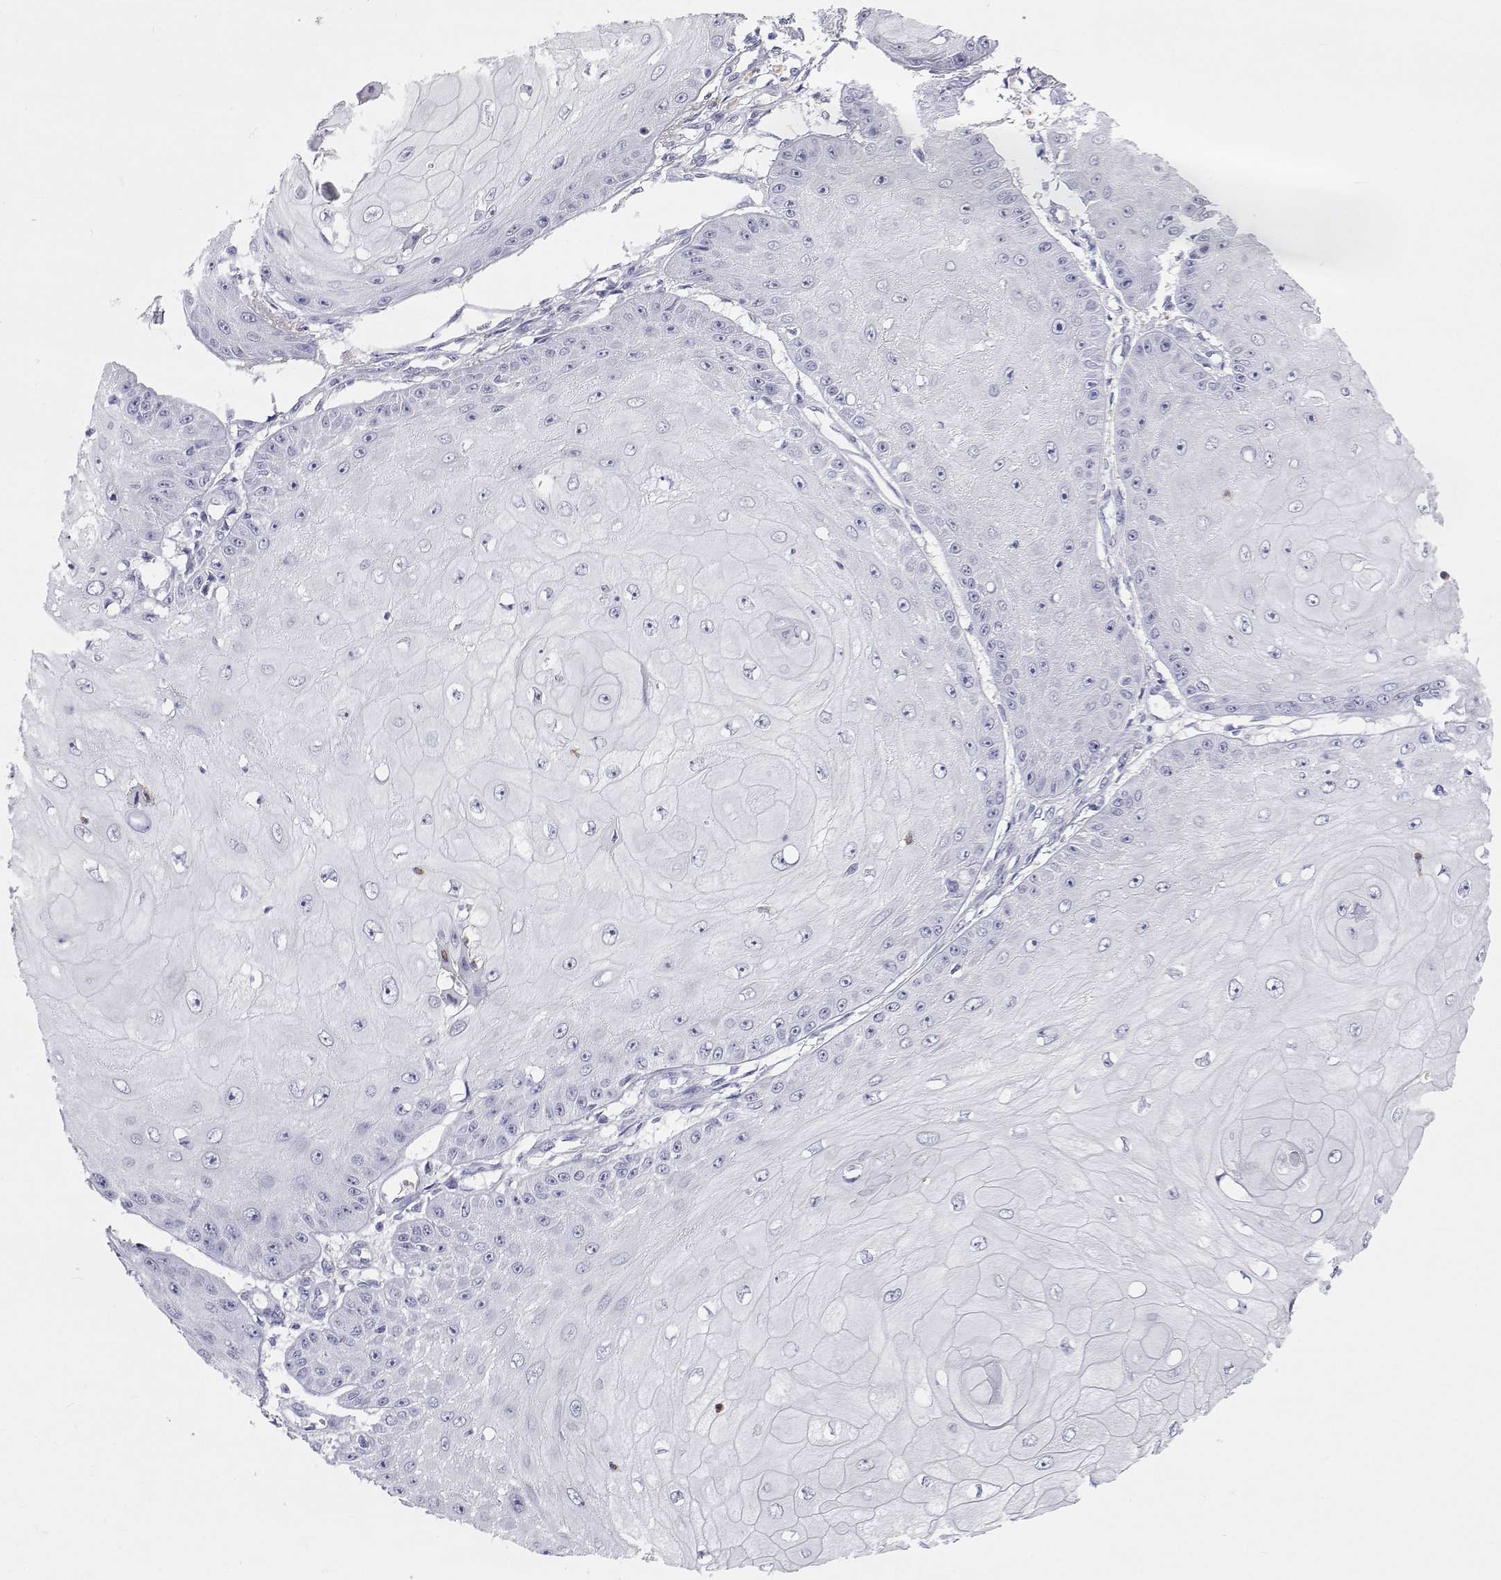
{"staining": {"intensity": "negative", "quantity": "none", "location": "none"}, "tissue": "skin cancer", "cell_type": "Tumor cells", "image_type": "cancer", "snomed": [{"axis": "morphology", "description": "Squamous cell carcinoma, NOS"}, {"axis": "topography", "description": "Skin"}], "caption": "Immunohistochemistry (IHC) histopathology image of squamous cell carcinoma (skin) stained for a protein (brown), which reveals no staining in tumor cells.", "gene": "SFTPB", "patient": {"sex": "male", "age": 70}}